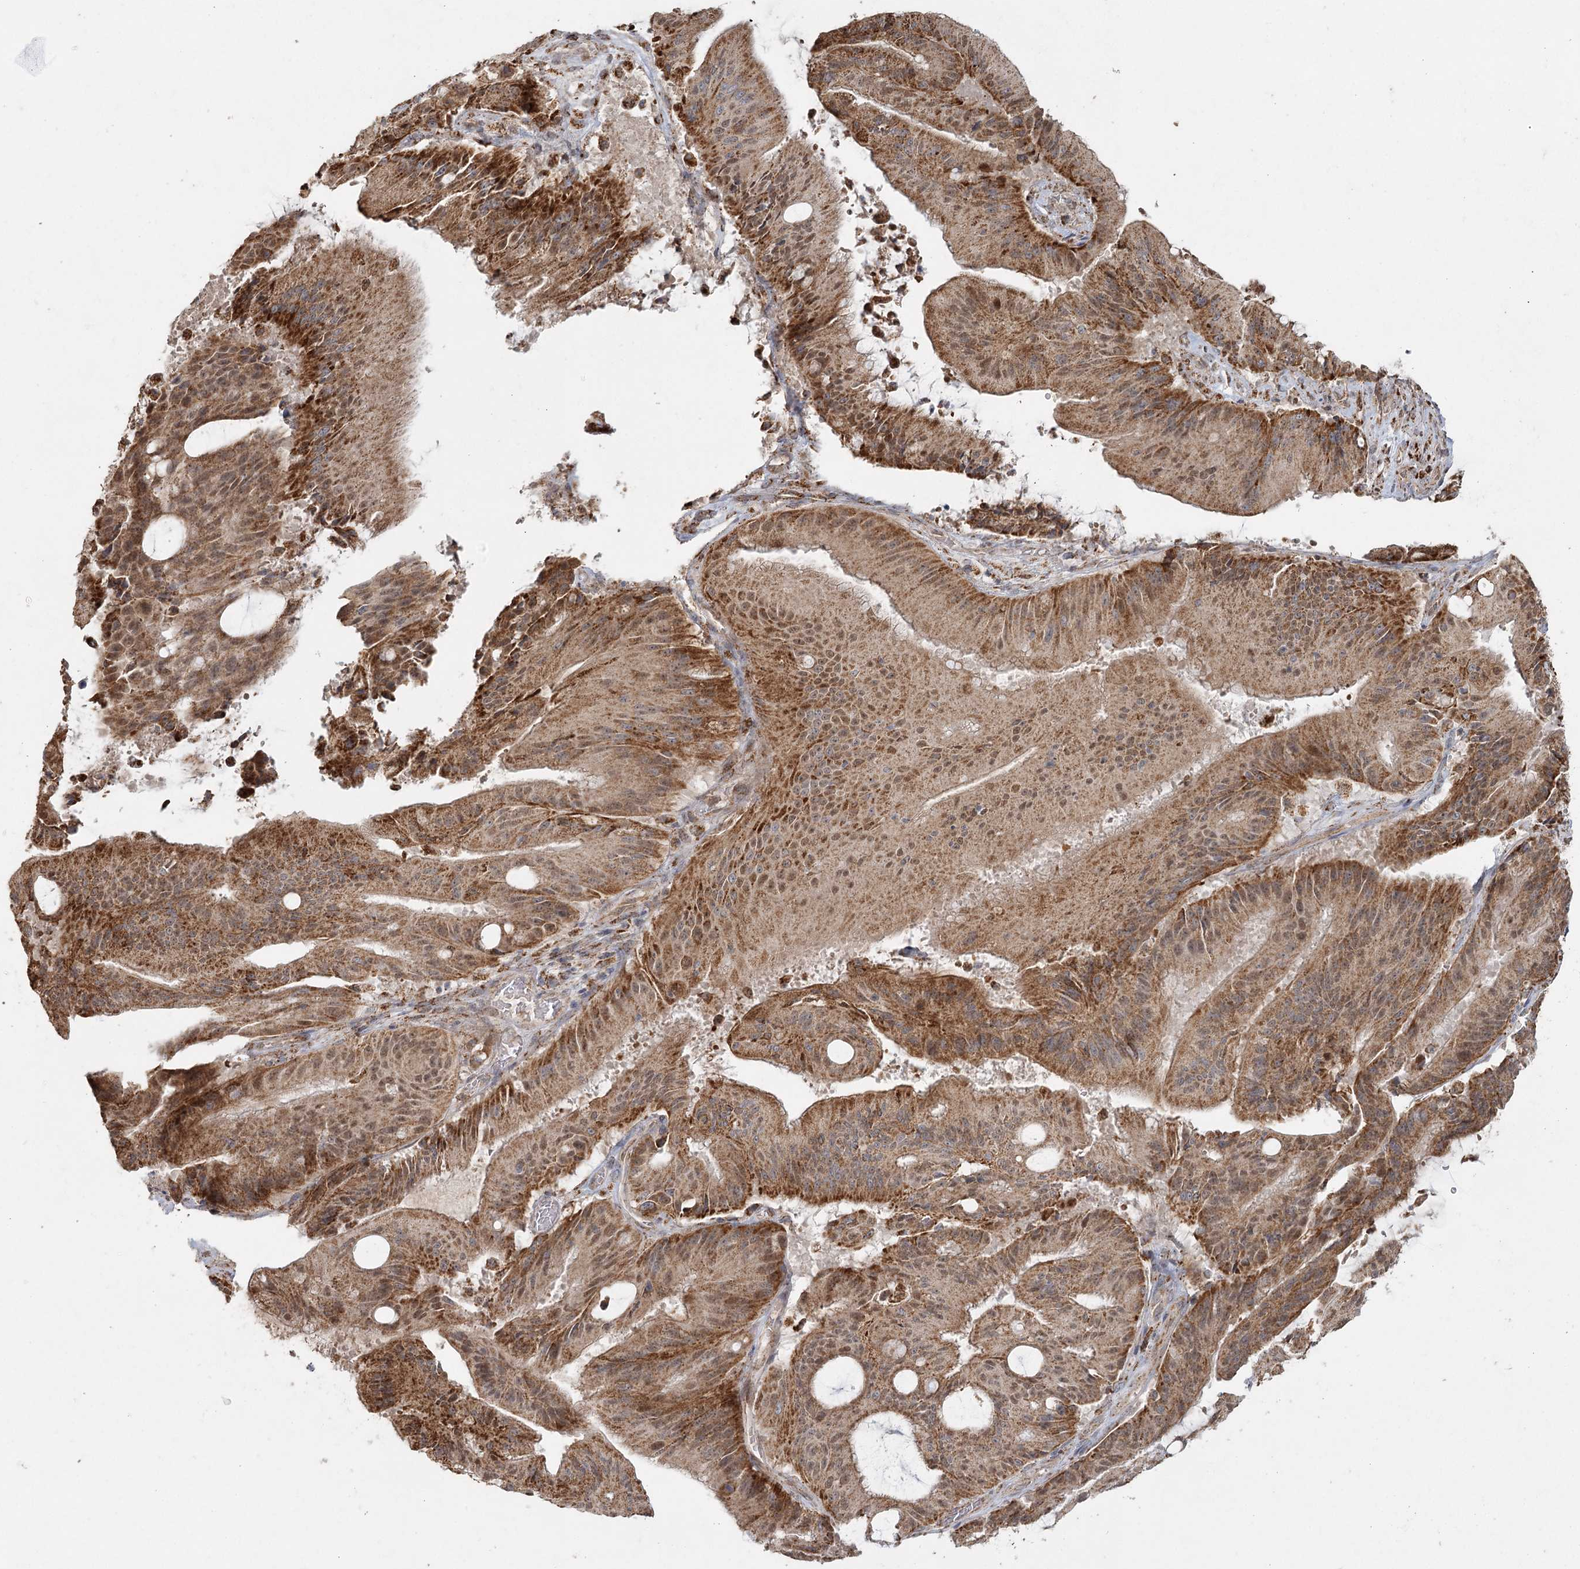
{"staining": {"intensity": "moderate", "quantity": ">75%", "location": "cytoplasmic/membranous,nuclear"}, "tissue": "liver cancer", "cell_type": "Tumor cells", "image_type": "cancer", "snomed": [{"axis": "morphology", "description": "Normal tissue, NOS"}, {"axis": "morphology", "description": "Cholangiocarcinoma"}, {"axis": "topography", "description": "Liver"}, {"axis": "topography", "description": "Peripheral nerve tissue"}], "caption": "Cholangiocarcinoma (liver) stained for a protein reveals moderate cytoplasmic/membranous and nuclear positivity in tumor cells. (IHC, brightfield microscopy, high magnification).", "gene": "LACTB", "patient": {"sex": "female", "age": 73}}